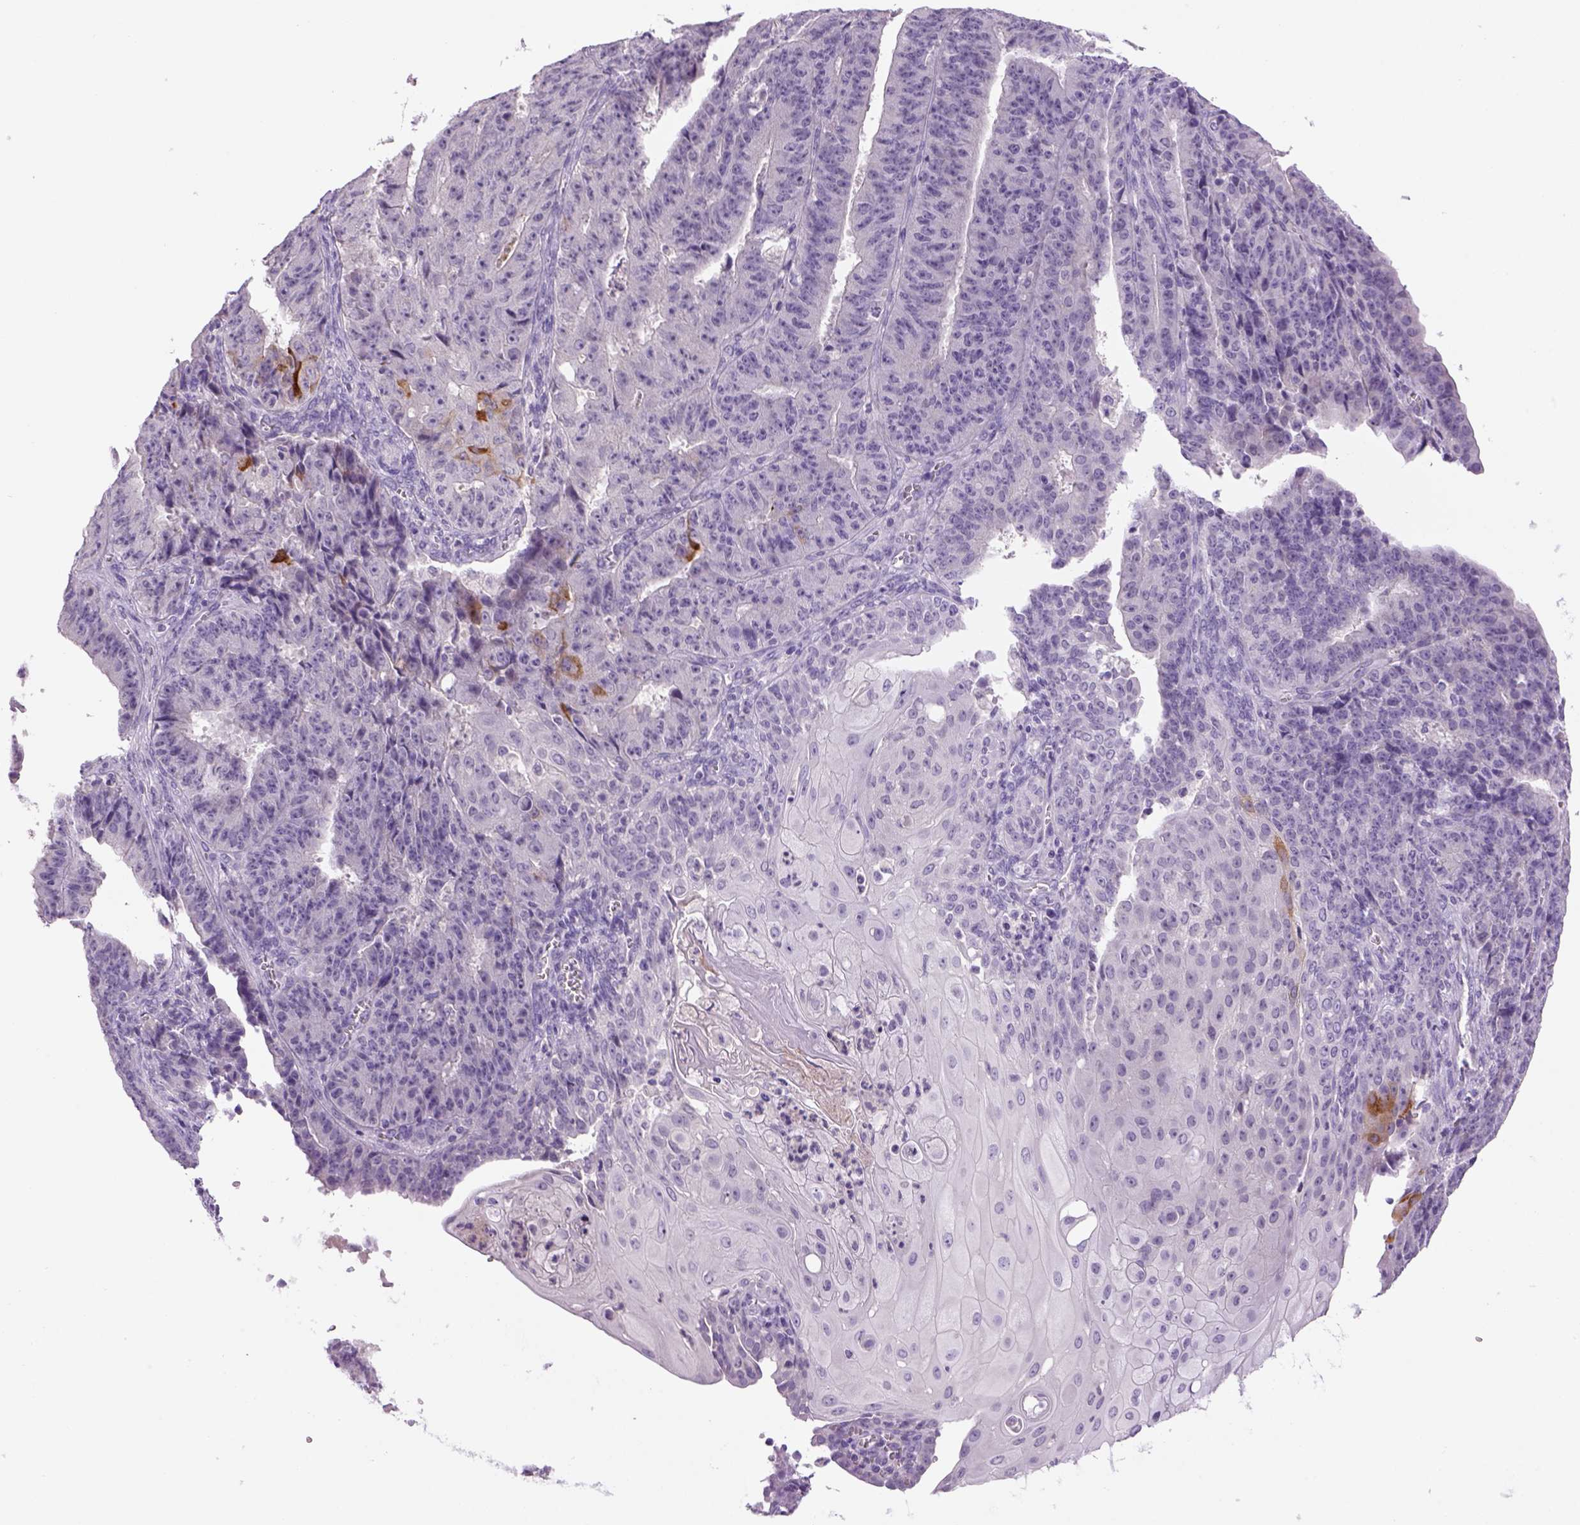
{"staining": {"intensity": "negative", "quantity": "none", "location": "none"}, "tissue": "ovarian cancer", "cell_type": "Tumor cells", "image_type": "cancer", "snomed": [{"axis": "morphology", "description": "Carcinoma, endometroid"}, {"axis": "topography", "description": "Ovary"}], "caption": "Immunohistochemistry (IHC) of ovarian cancer exhibits no staining in tumor cells.", "gene": "DBH", "patient": {"sex": "female", "age": 42}}